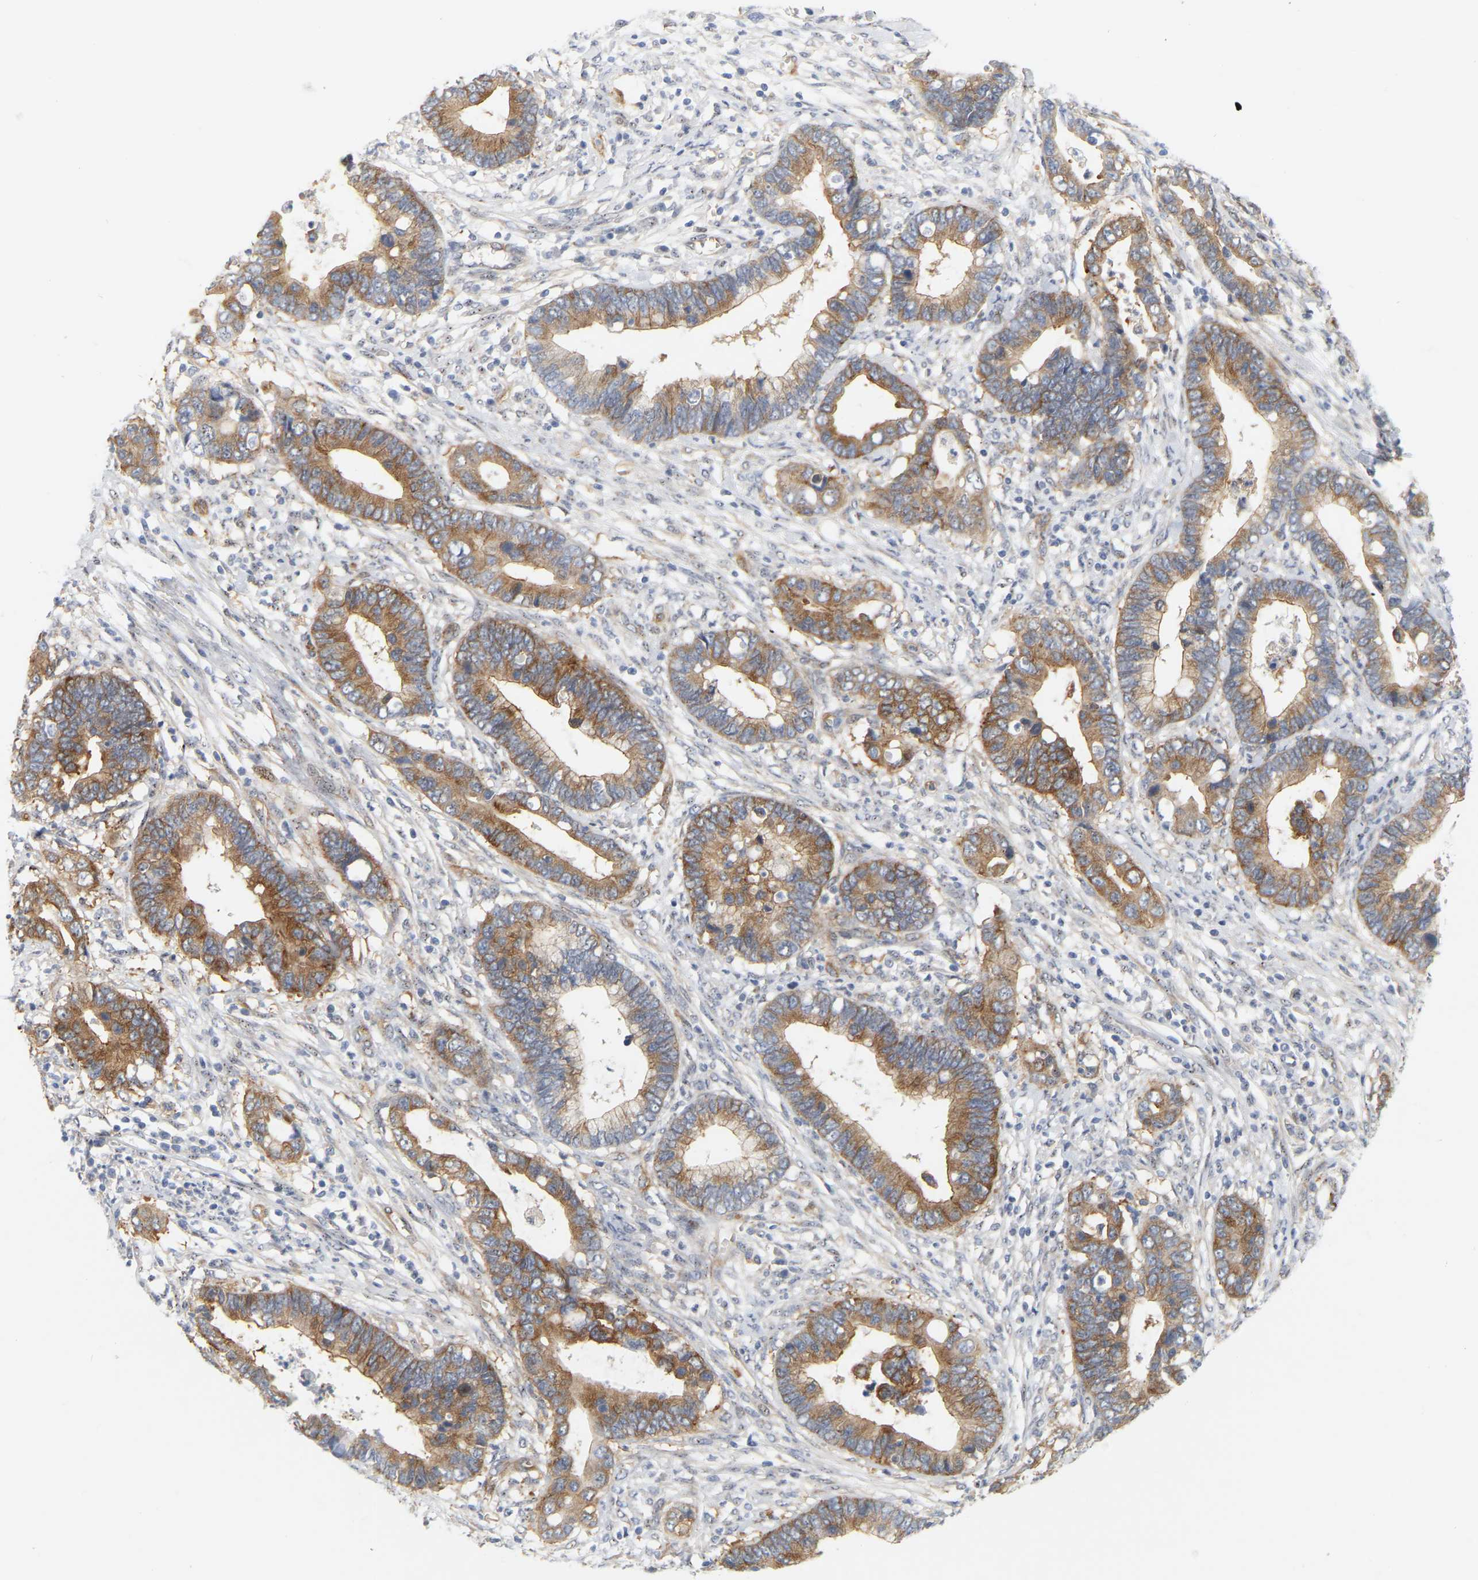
{"staining": {"intensity": "moderate", "quantity": ">75%", "location": "cytoplasmic/membranous"}, "tissue": "cervical cancer", "cell_type": "Tumor cells", "image_type": "cancer", "snomed": [{"axis": "morphology", "description": "Adenocarcinoma, NOS"}, {"axis": "topography", "description": "Cervix"}], "caption": "Cervical cancer (adenocarcinoma) was stained to show a protein in brown. There is medium levels of moderate cytoplasmic/membranous staining in about >75% of tumor cells.", "gene": "RAPH1", "patient": {"sex": "female", "age": 44}}